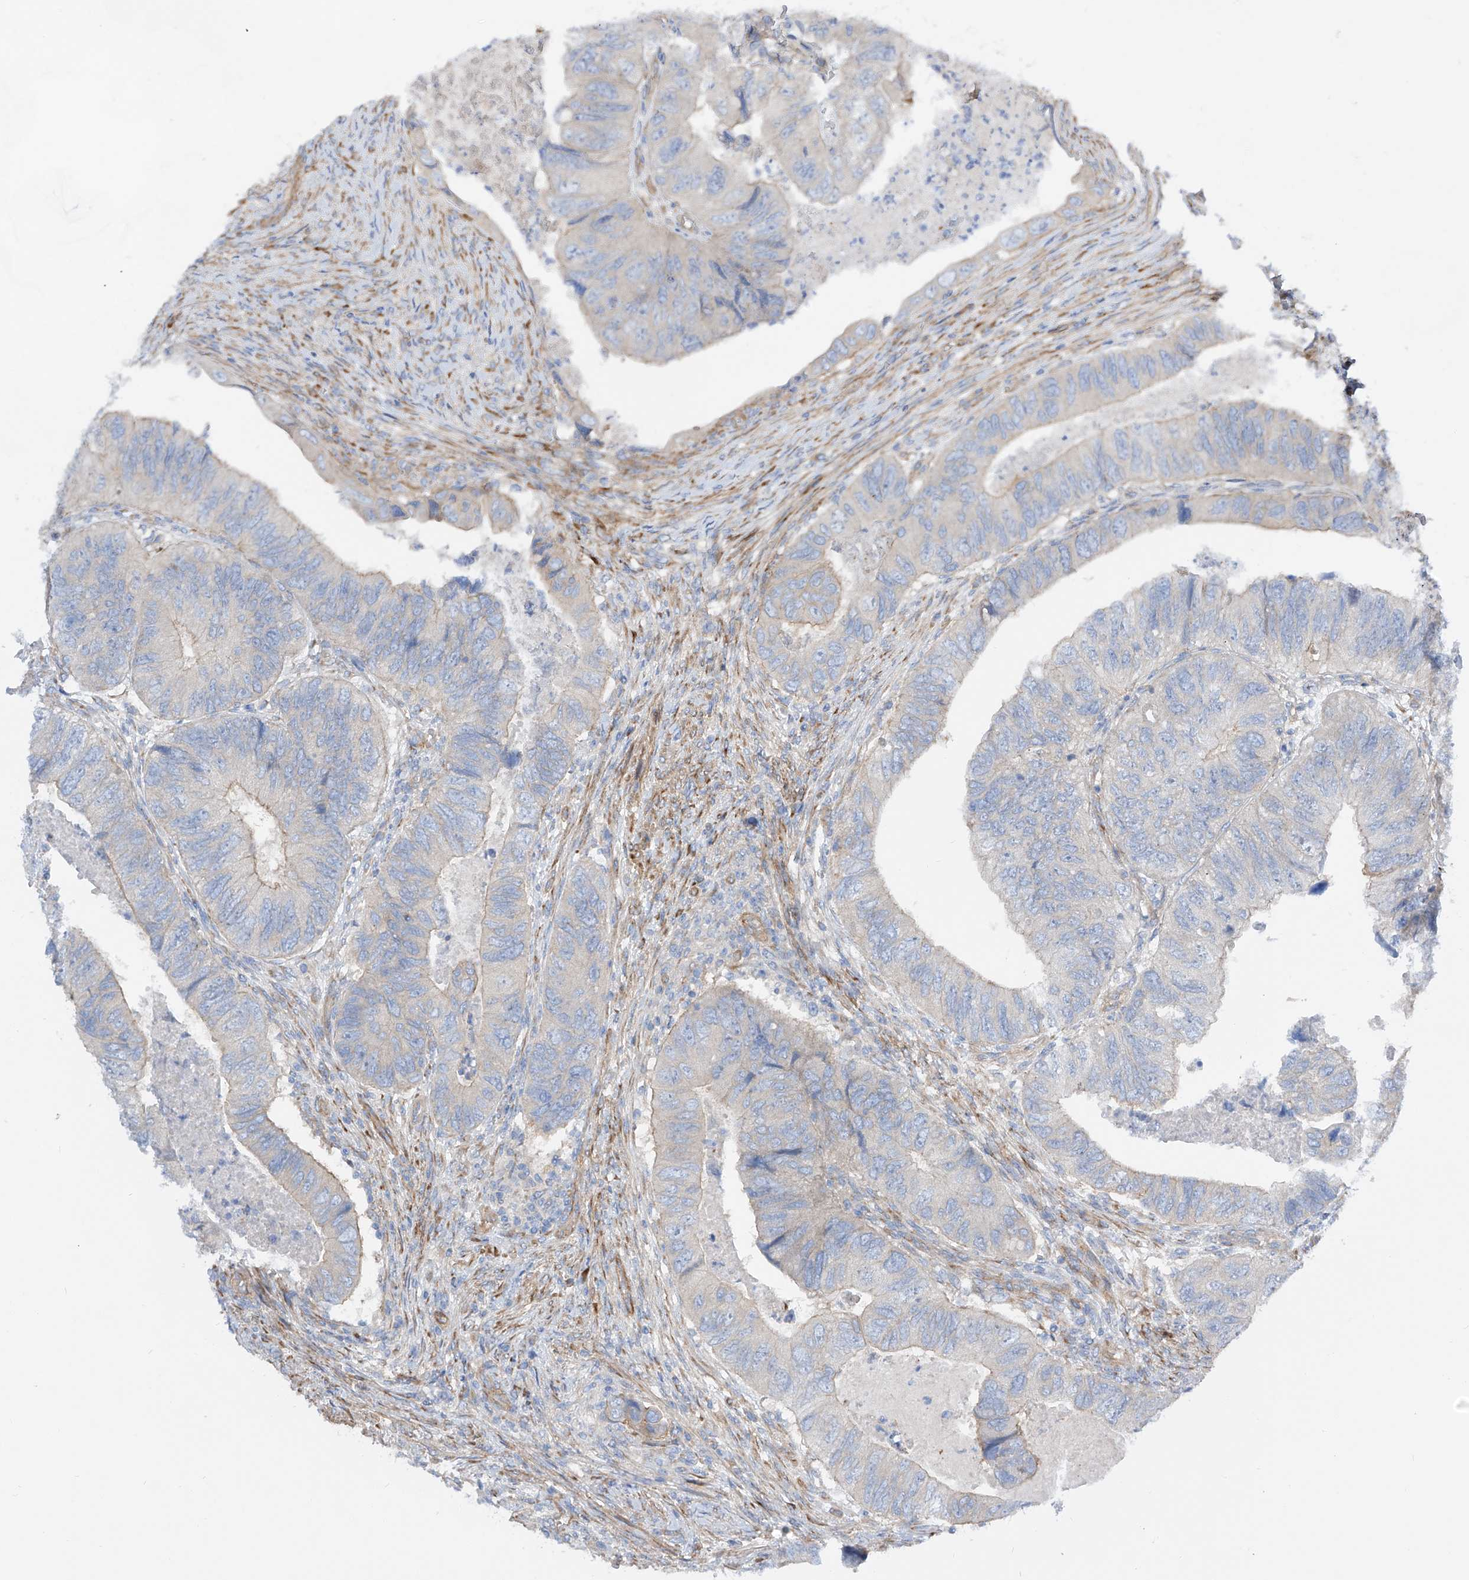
{"staining": {"intensity": "negative", "quantity": "none", "location": "none"}, "tissue": "colorectal cancer", "cell_type": "Tumor cells", "image_type": "cancer", "snomed": [{"axis": "morphology", "description": "Adenocarcinoma, NOS"}, {"axis": "topography", "description": "Rectum"}], "caption": "The IHC image has no significant positivity in tumor cells of colorectal adenocarcinoma tissue.", "gene": "LCA5", "patient": {"sex": "male", "age": 63}}